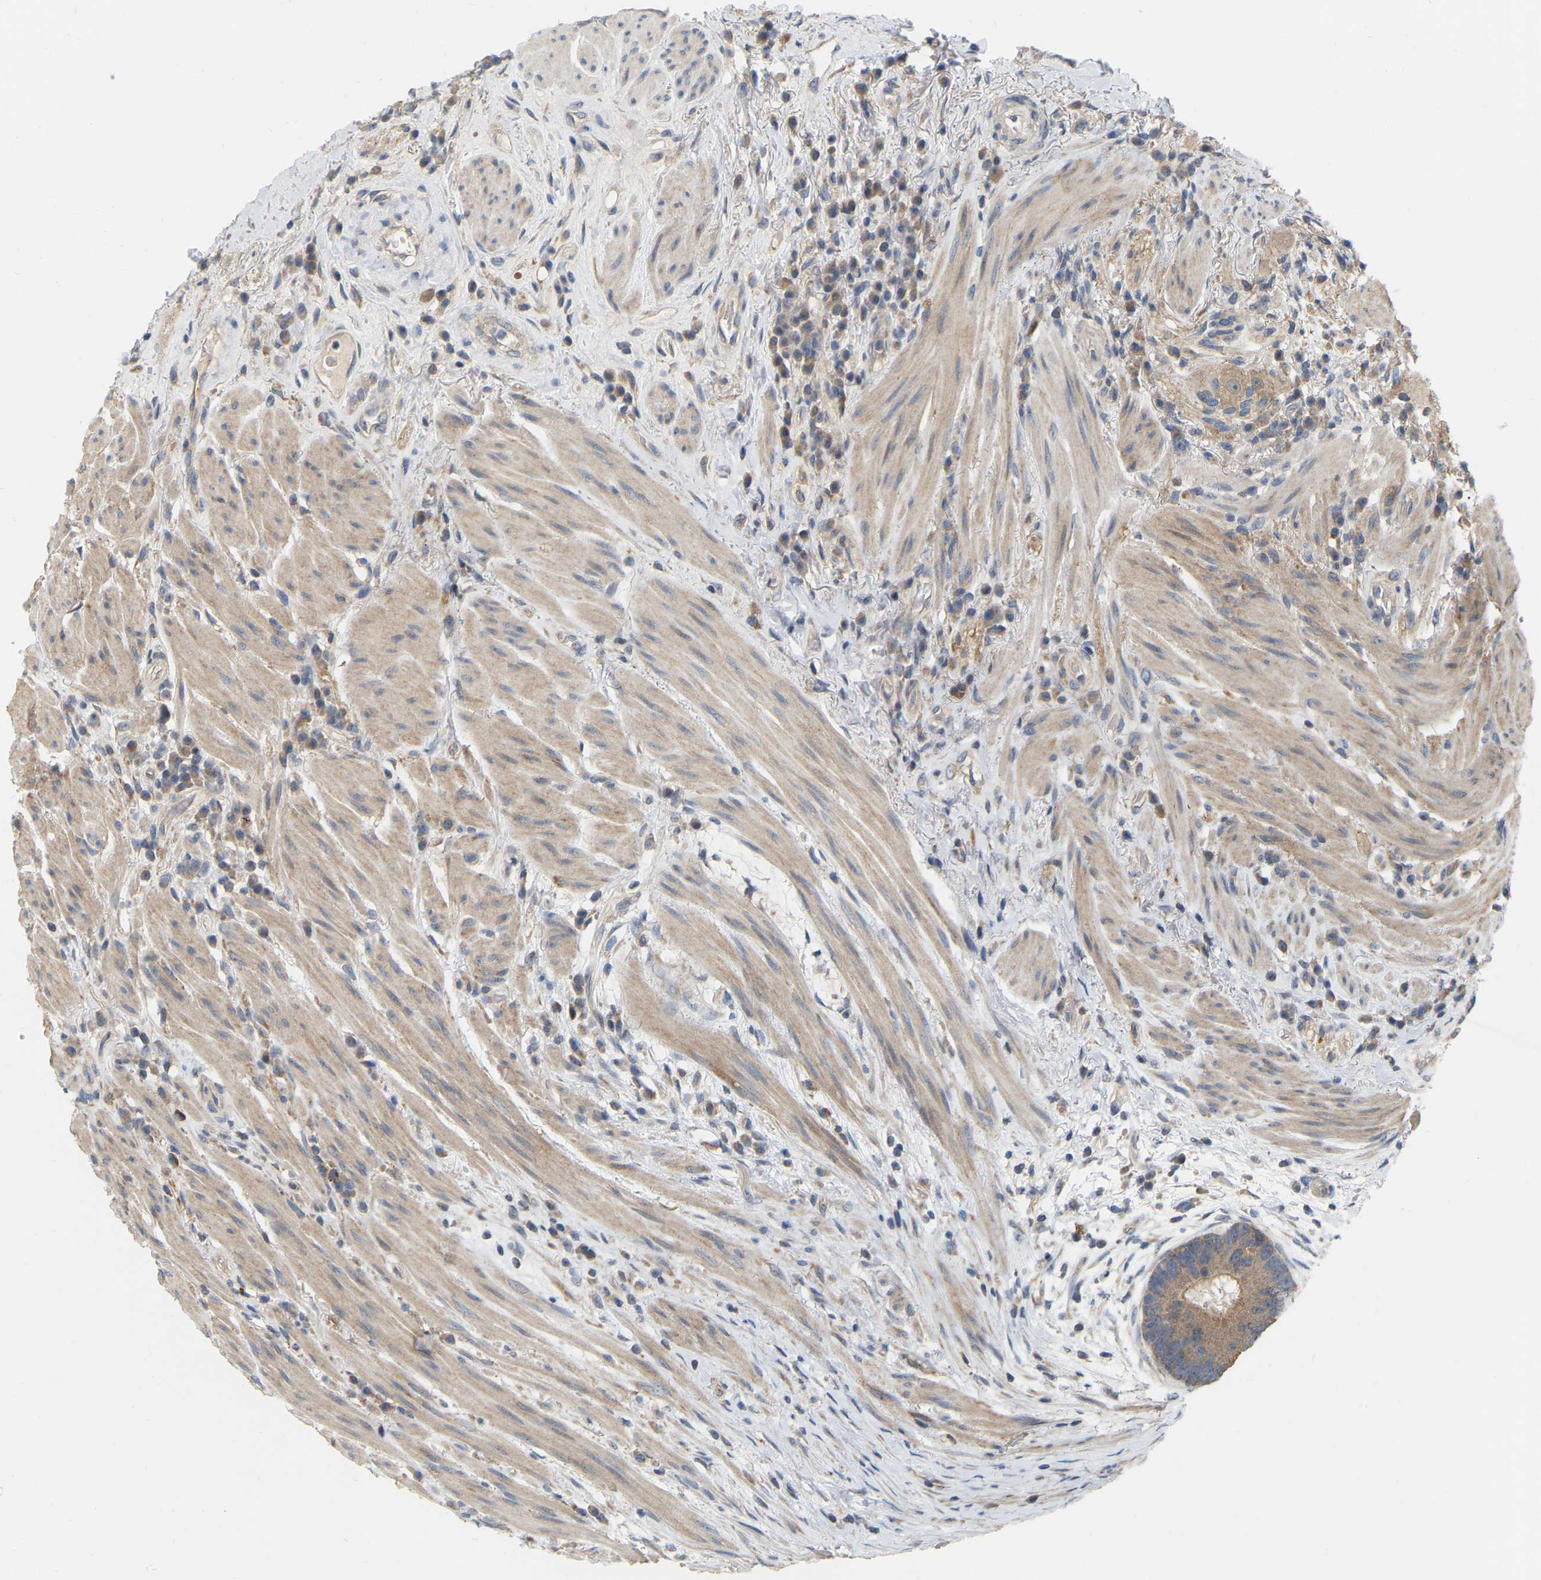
{"staining": {"intensity": "moderate", "quantity": ">75%", "location": "cytoplasmic/membranous"}, "tissue": "colorectal cancer", "cell_type": "Tumor cells", "image_type": "cancer", "snomed": [{"axis": "morphology", "description": "Adenocarcinoma, NOS"}, {"axis": "topography", "description": "Rectum"}], "caption": "Protein staining by immunohistochemistry (IHC) exhibits moderate cytoplasmic/membranous positivity in approximately >75% of tumor cells in colorectal cancer. (DAB IHC, brown staining for protein, blue staining for nuclei).", "gene": "SSH1", "patient": {"sex": "female", "age": 89}}